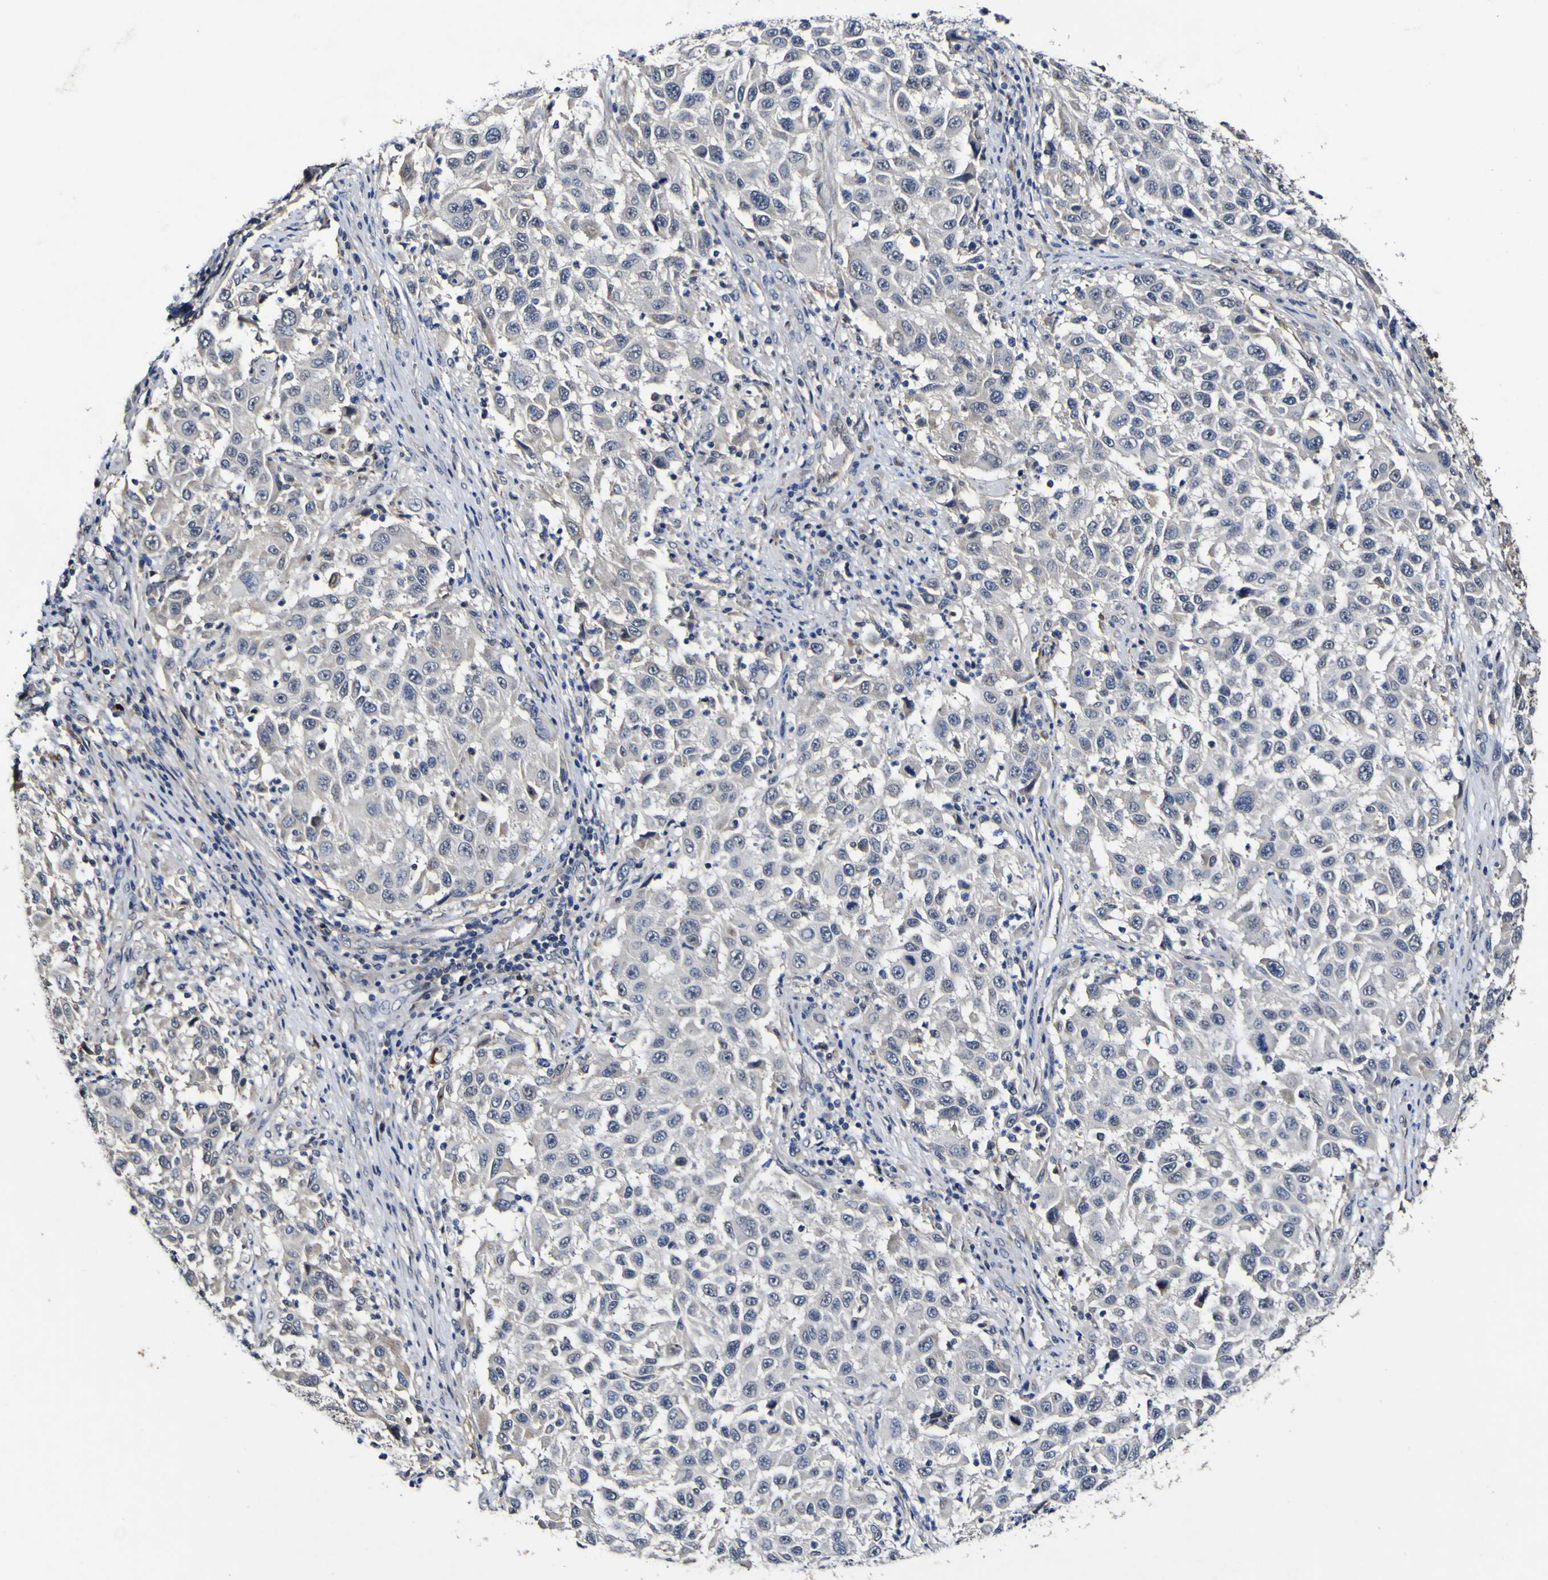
{"staining": {"intensity": "negative", "quantity": "none", "location": "none"}, "tissue": "melanoma", "cell_type": "Tumor cells", "image_type": "cancer", "snomed": [{"axis": "morphology", "description": "Malignant melanoma, Metastatic site"}, {"axis": "topography", "description": "Lymph node"}], "caption": "IHC histopathology image of neoplastic tissue: melanoma stained with DAB (3,3'-diaminobenzidine) displays no significant protein staining in tumor cells.", "gene": "CCL2", "patient": {"sex": "male", "age": 61}}